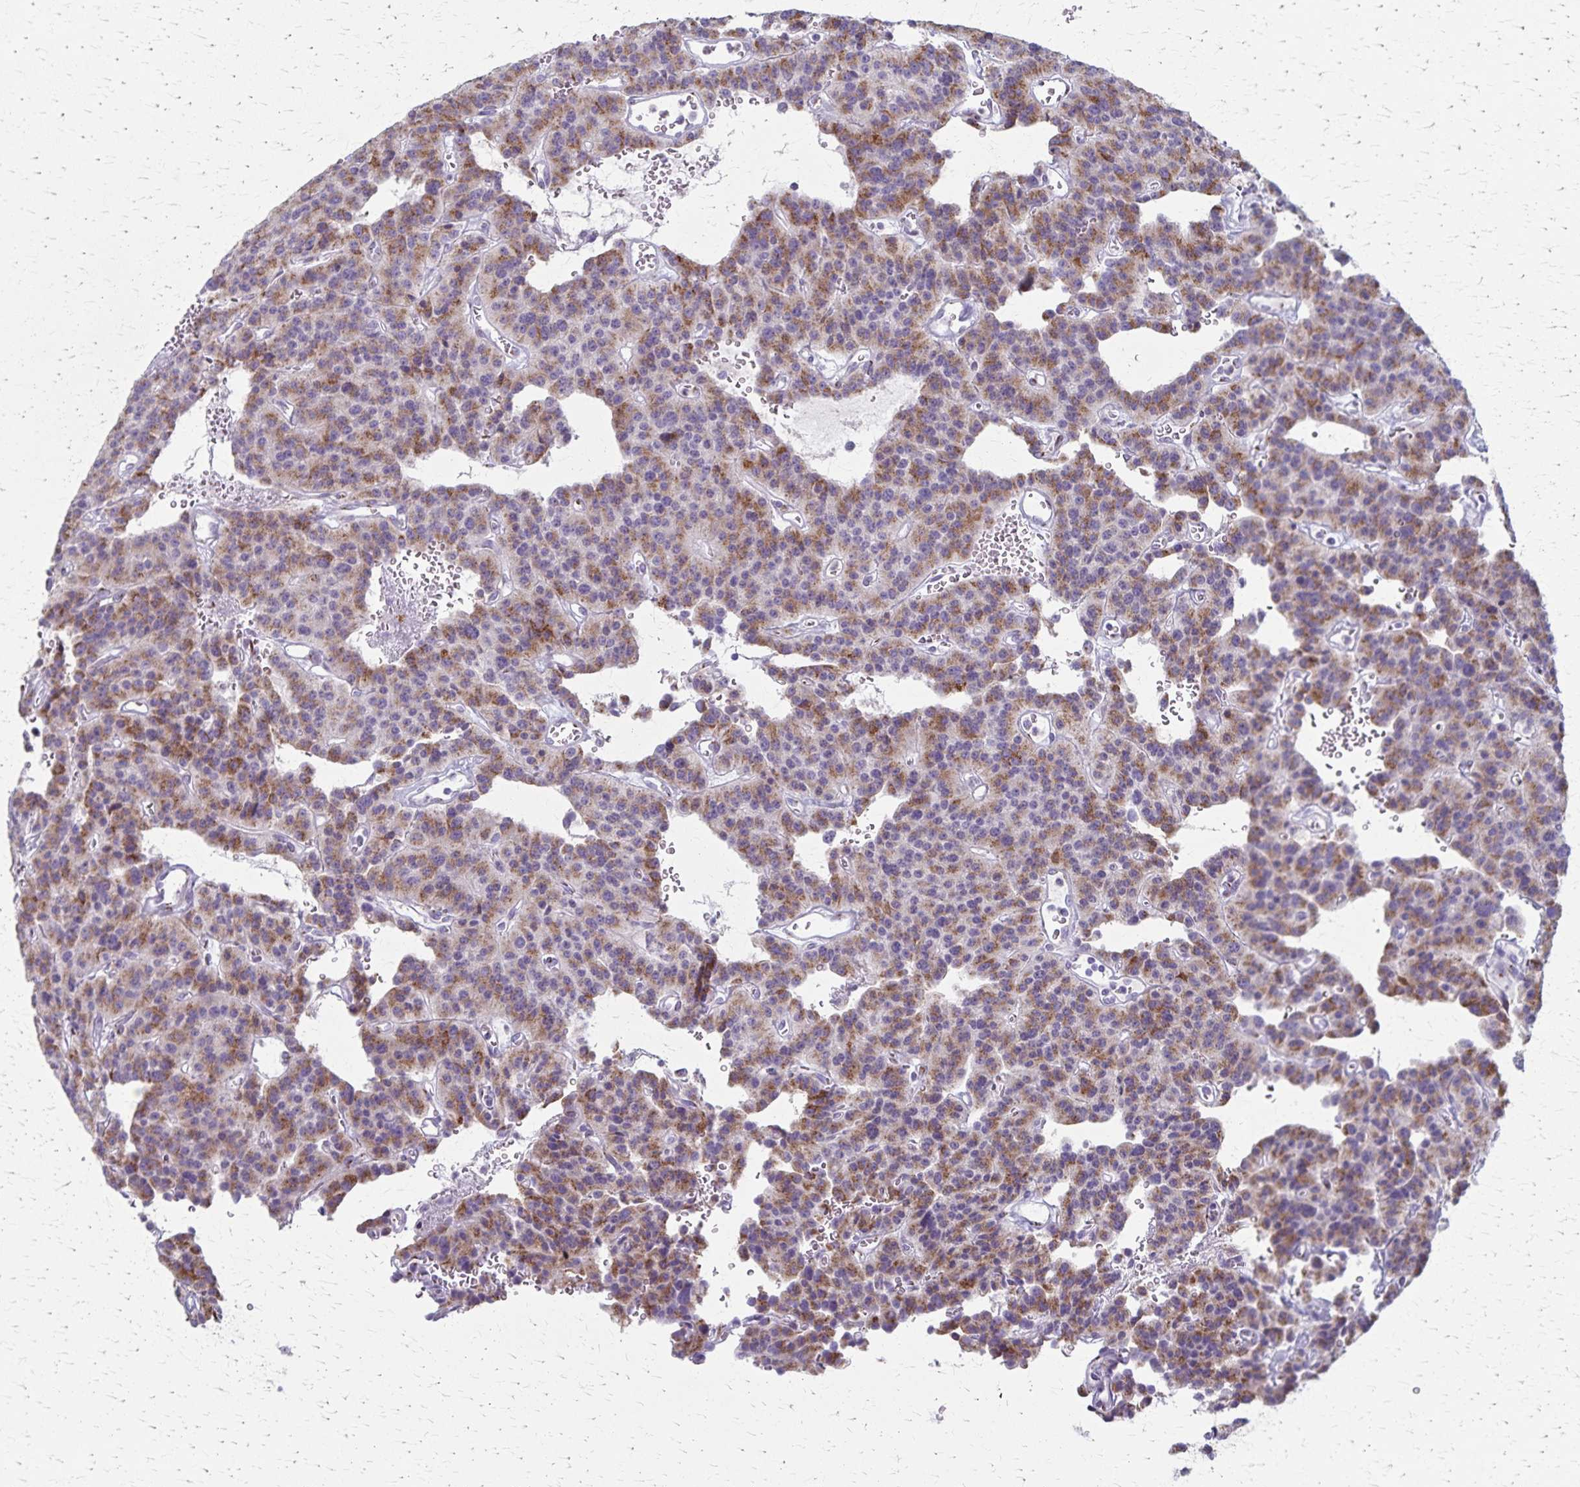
{"staining": {"intensity": "moderate", "quantity": ">75%", "location": "cytoplasmic/membranous"}, "tissue": "carcinoid", "cell_type": "Tumor cells", "image_type": "cancer", "snomed": [{"axis": "morphology", "description": "Carcinoid, malignant, NOS"}, {"axis": "topography", "description": "Lung"}], "caption": "Carcinoid was stained to show a protein in brown. There is medium levels of moderate cytoplasmic/membranous expression in approximately >75% of tumor cells. The staining was performed using DAB to visualize the protein expression in brown, while the nuclei were stained in blue with hematoxylin (Magnification: 20x).", "gene": "MCFD2", "patient": {"sex": "female", "age": 71}}